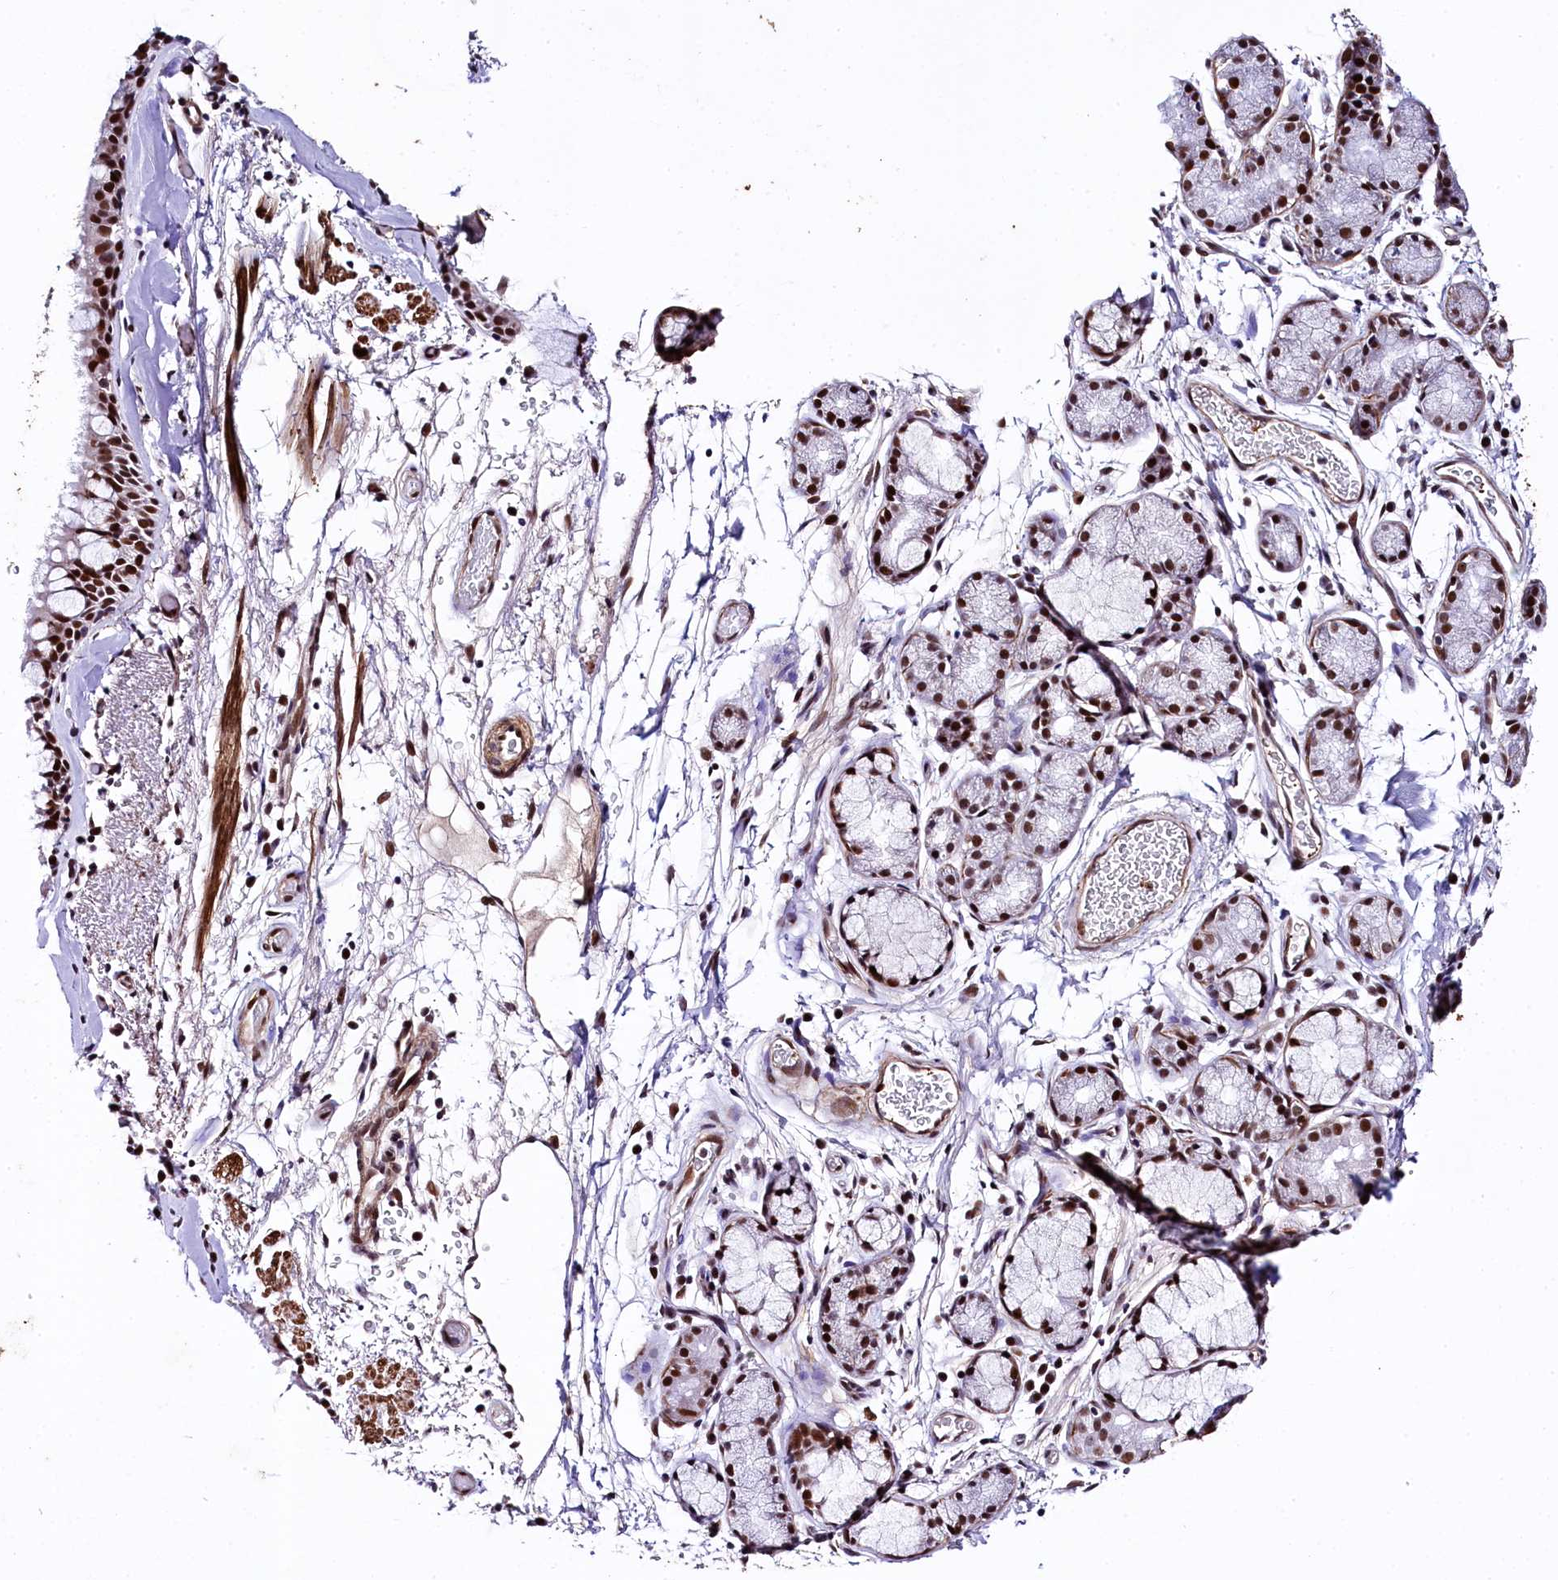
{"staining": {"intensity": "strong", "quantity": ">75%", "location": "nuclear"}, "tissue": "bronchus", "cell_type": "Respiratory epithelial cells", "image_type": "normal", "snomed": [{"axis": "morphology", "description": "Normal tissue, NOS"}, {"axis": "topography", "description": "Bronchus"}], "caption": "A high amount of strong nuclear expression is seen in about >75% of respiratory epithelial cells in benign bronchus.", "gene": "SAMD10", "patient": {"sex": "male", "age": 65}}